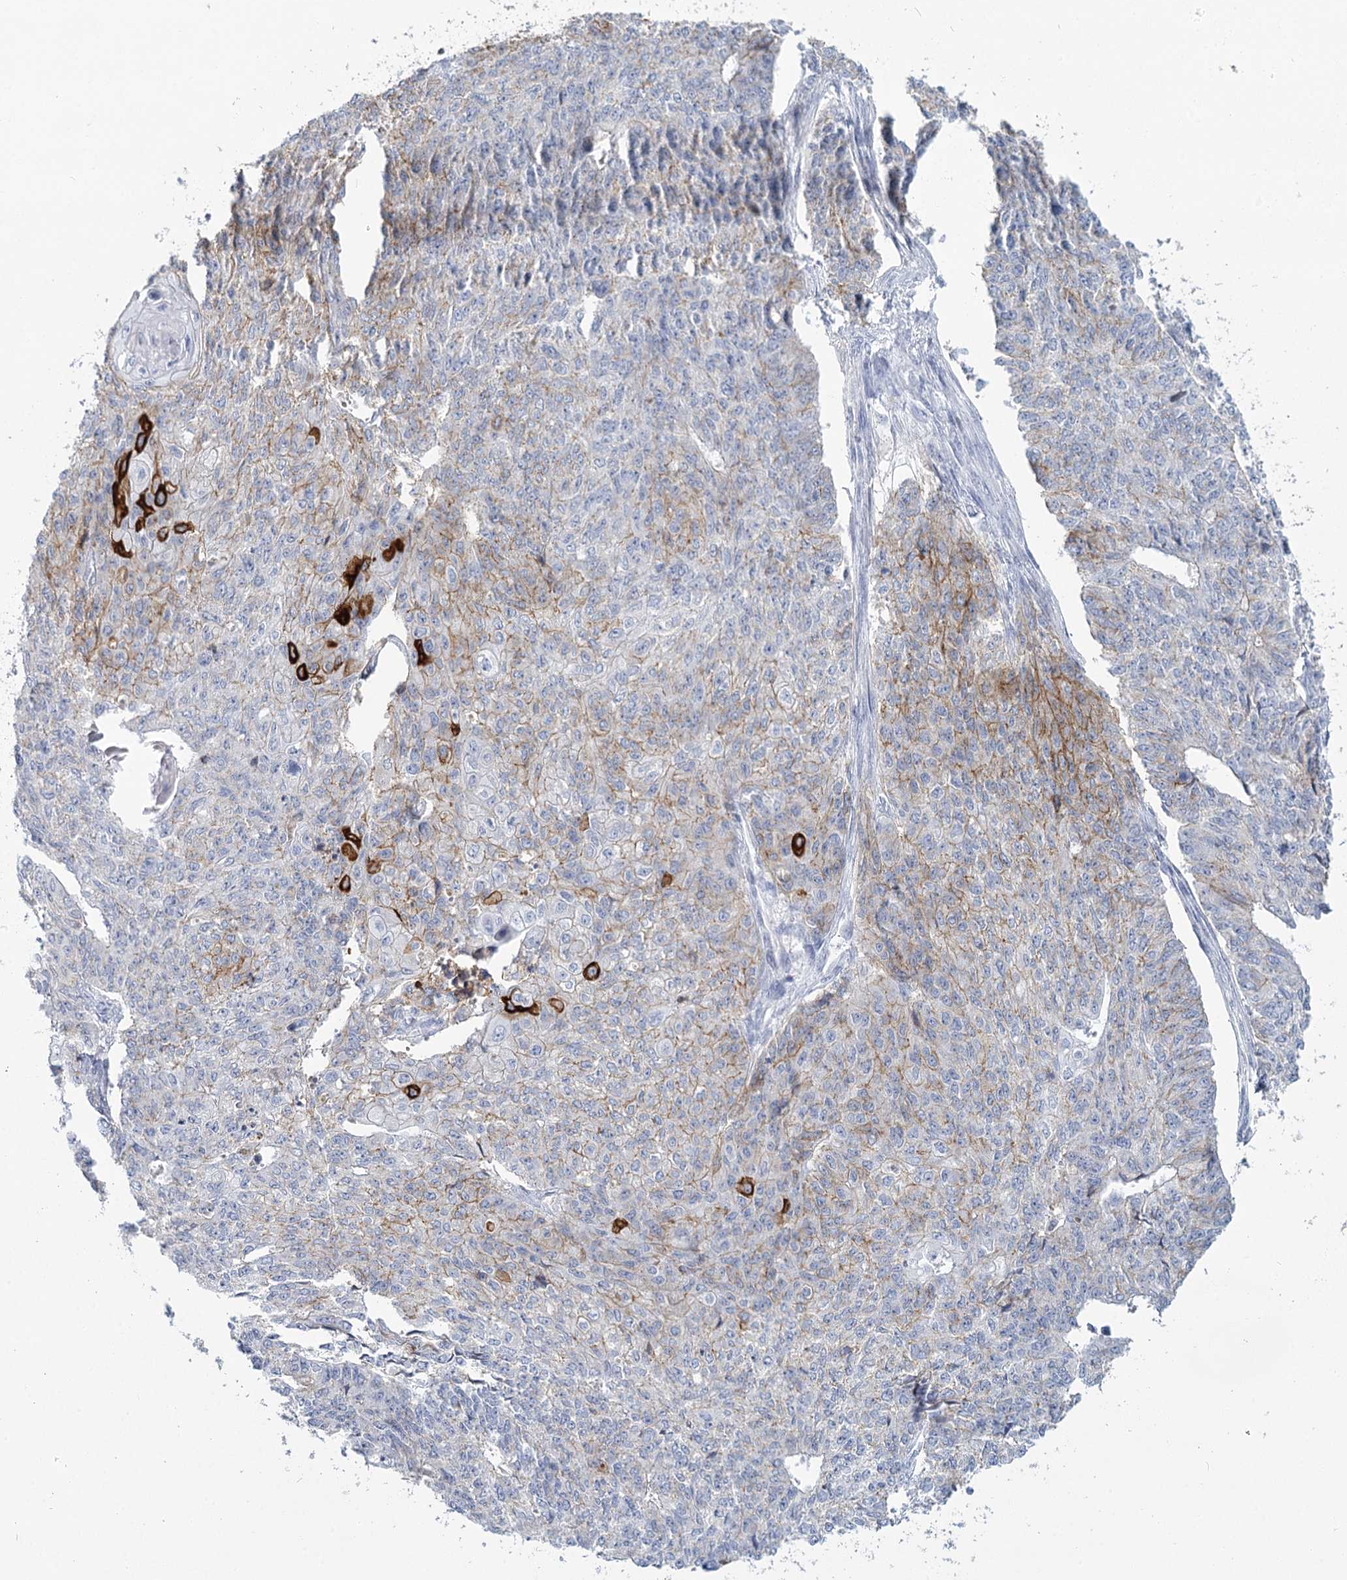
{"staining": {"intensity": "strong", "quantity": "<25%", "location": "cytoplasmic/membranous"}, "tissue": "endometrial cancer", "cell_type": "Tumor cells", "image_type": "cancer", "snomed": [{"axis": "morphology", "description": "Adenocarcinoma, NOS"}, {"axis": "topography", "description": "Endometrium"}], "caption": "Immunohistochemical staining of endometrial adenocarcinoma demonstrates medium levels of strong cytoplasmic/membranous protein expression in about <25% of tumor cells.", "gene": "IGSF3", "patient": {"sex": "female", "age": 32}}